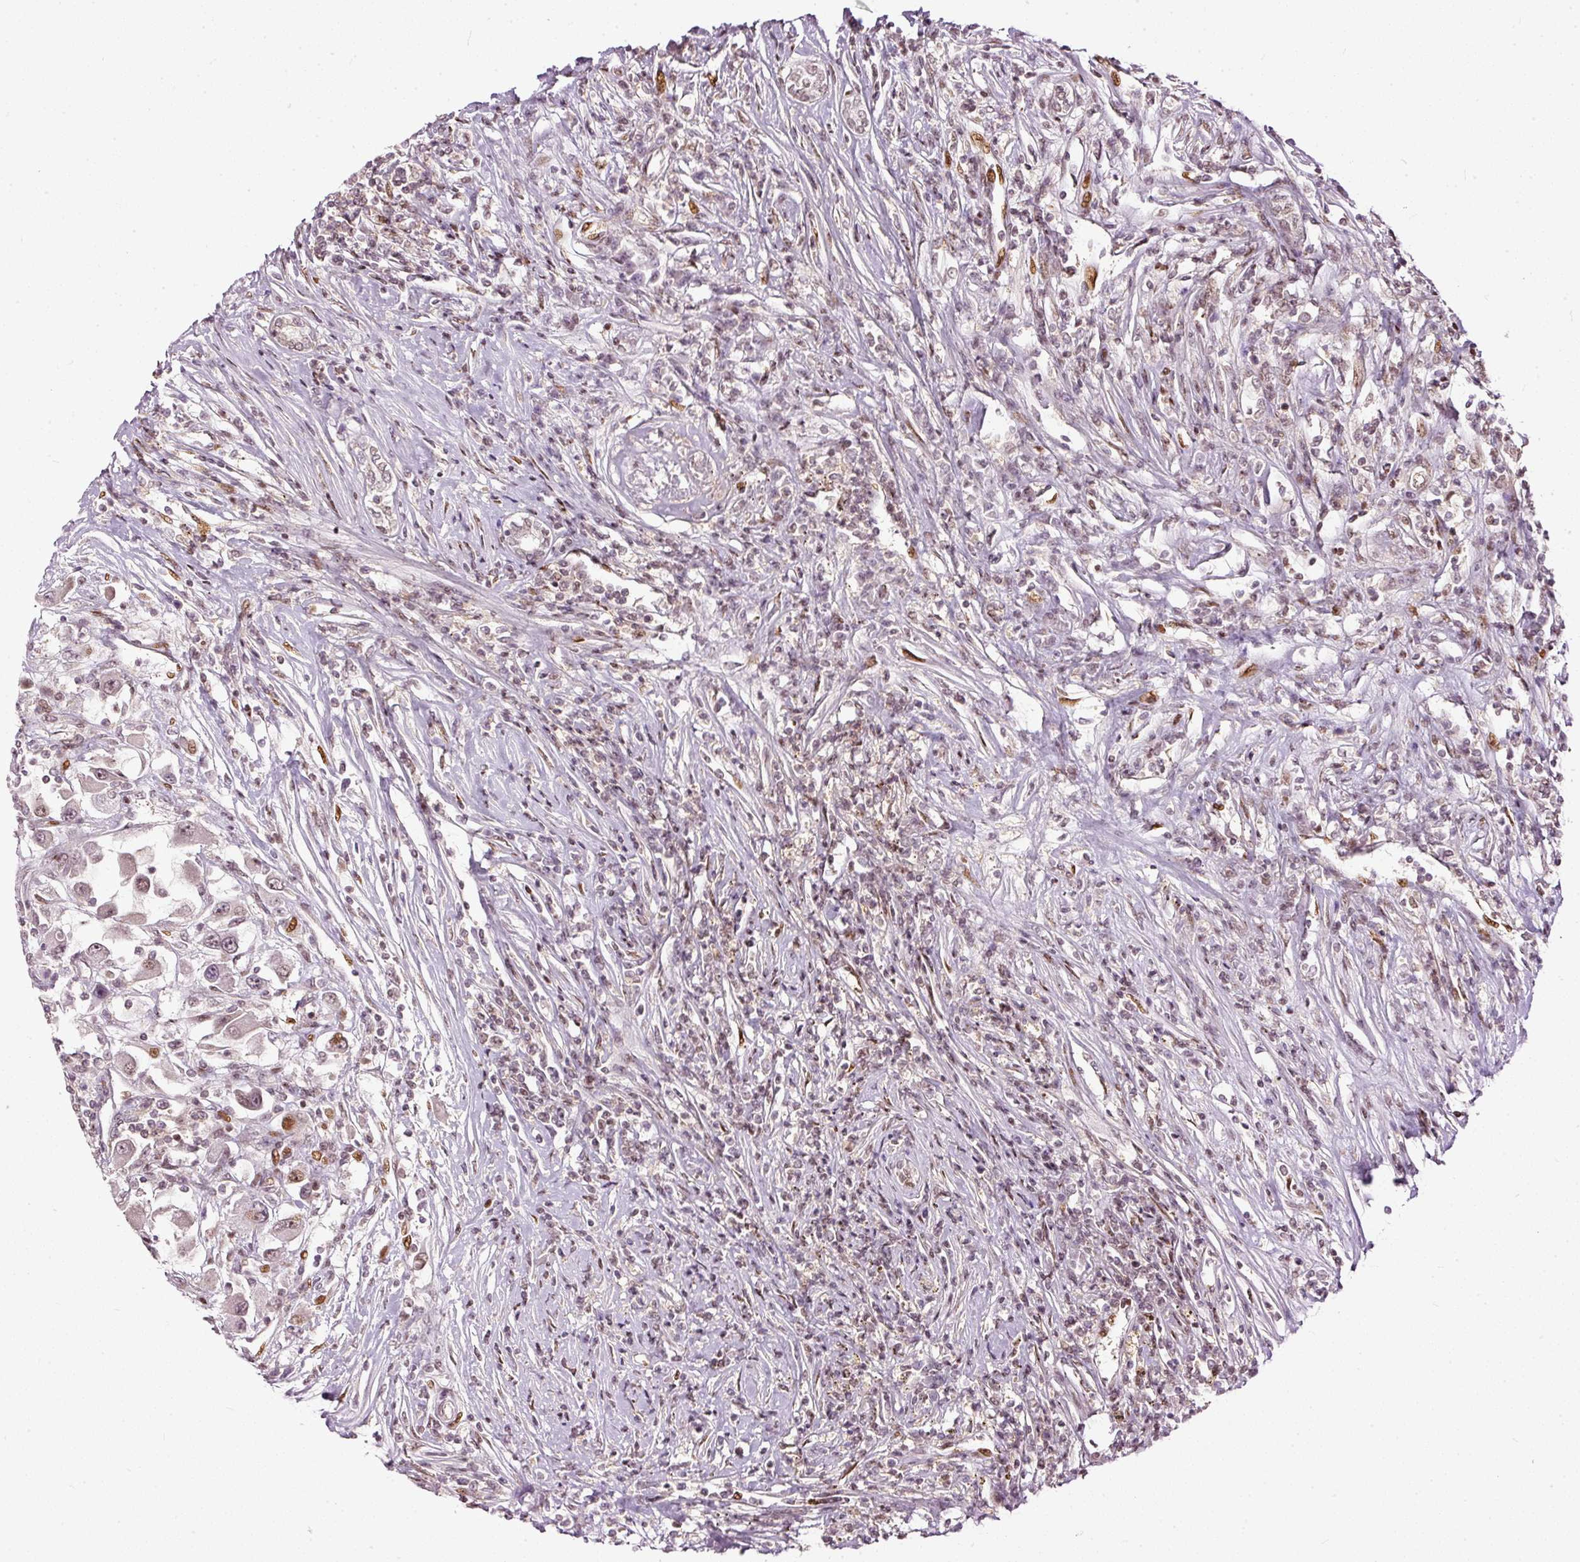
{"staining": {"intensity": "moderate", "quantity": "<25%", "location": "nuclear"}, "tissue": "renal cancer", "cell_type": "Tumor cells", "image_type": "cancer", "snomed": [{"axis": "morphology", "description": "Adenocarcinoma, NOS"}, {"axis": "topography", "description": "Kidney"}], "caption": "Moderate nuclear staining for a protein is seen in about <25% of tumor cells of renal adenocarcinoma using immunohistochemistry.", "gene": "ZNF778", "patient": {"sex": "female", "age": 67}}